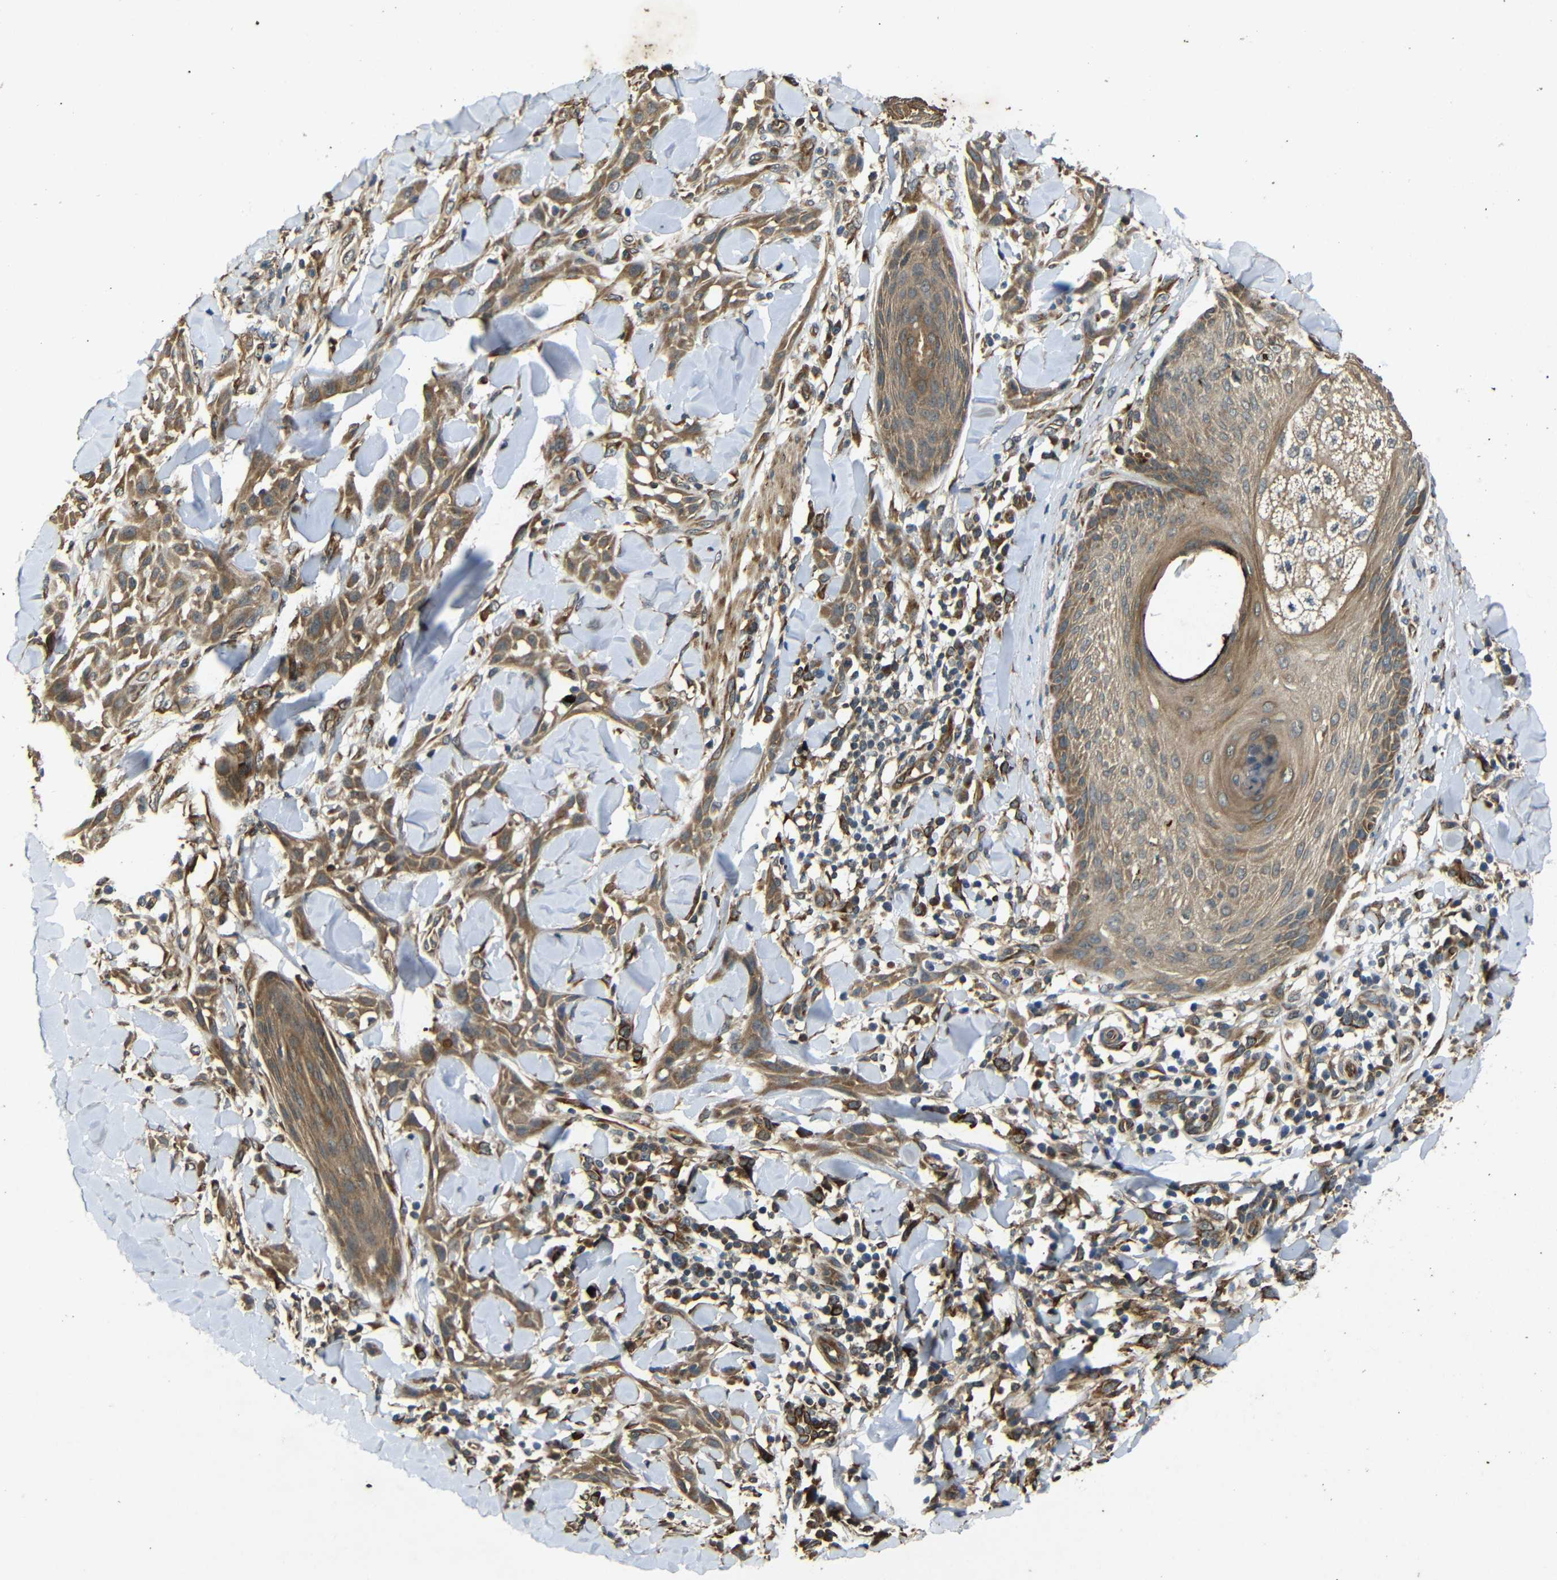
{"staining": {"intensity": "moderate", "quantity": ">75%", "location": "cytoplasmic/membranous"}, "tissue": "skin cancer", "cell_type": "Tumor cells", "image_type": "cancer", "snomed": [{"axis": "morphology", "description": "Squamous cell carcinoma, NOS"}, {"axis": "topography", "description": "Skin"}], "caption": "Moderate cytoplasmic/membranous positivity is appreciated in approximately >75% of tumor cells in skin squamous cell carcinoma.", "gene": "TRPC1", "patient": {"sex": "male", "age": 24}}